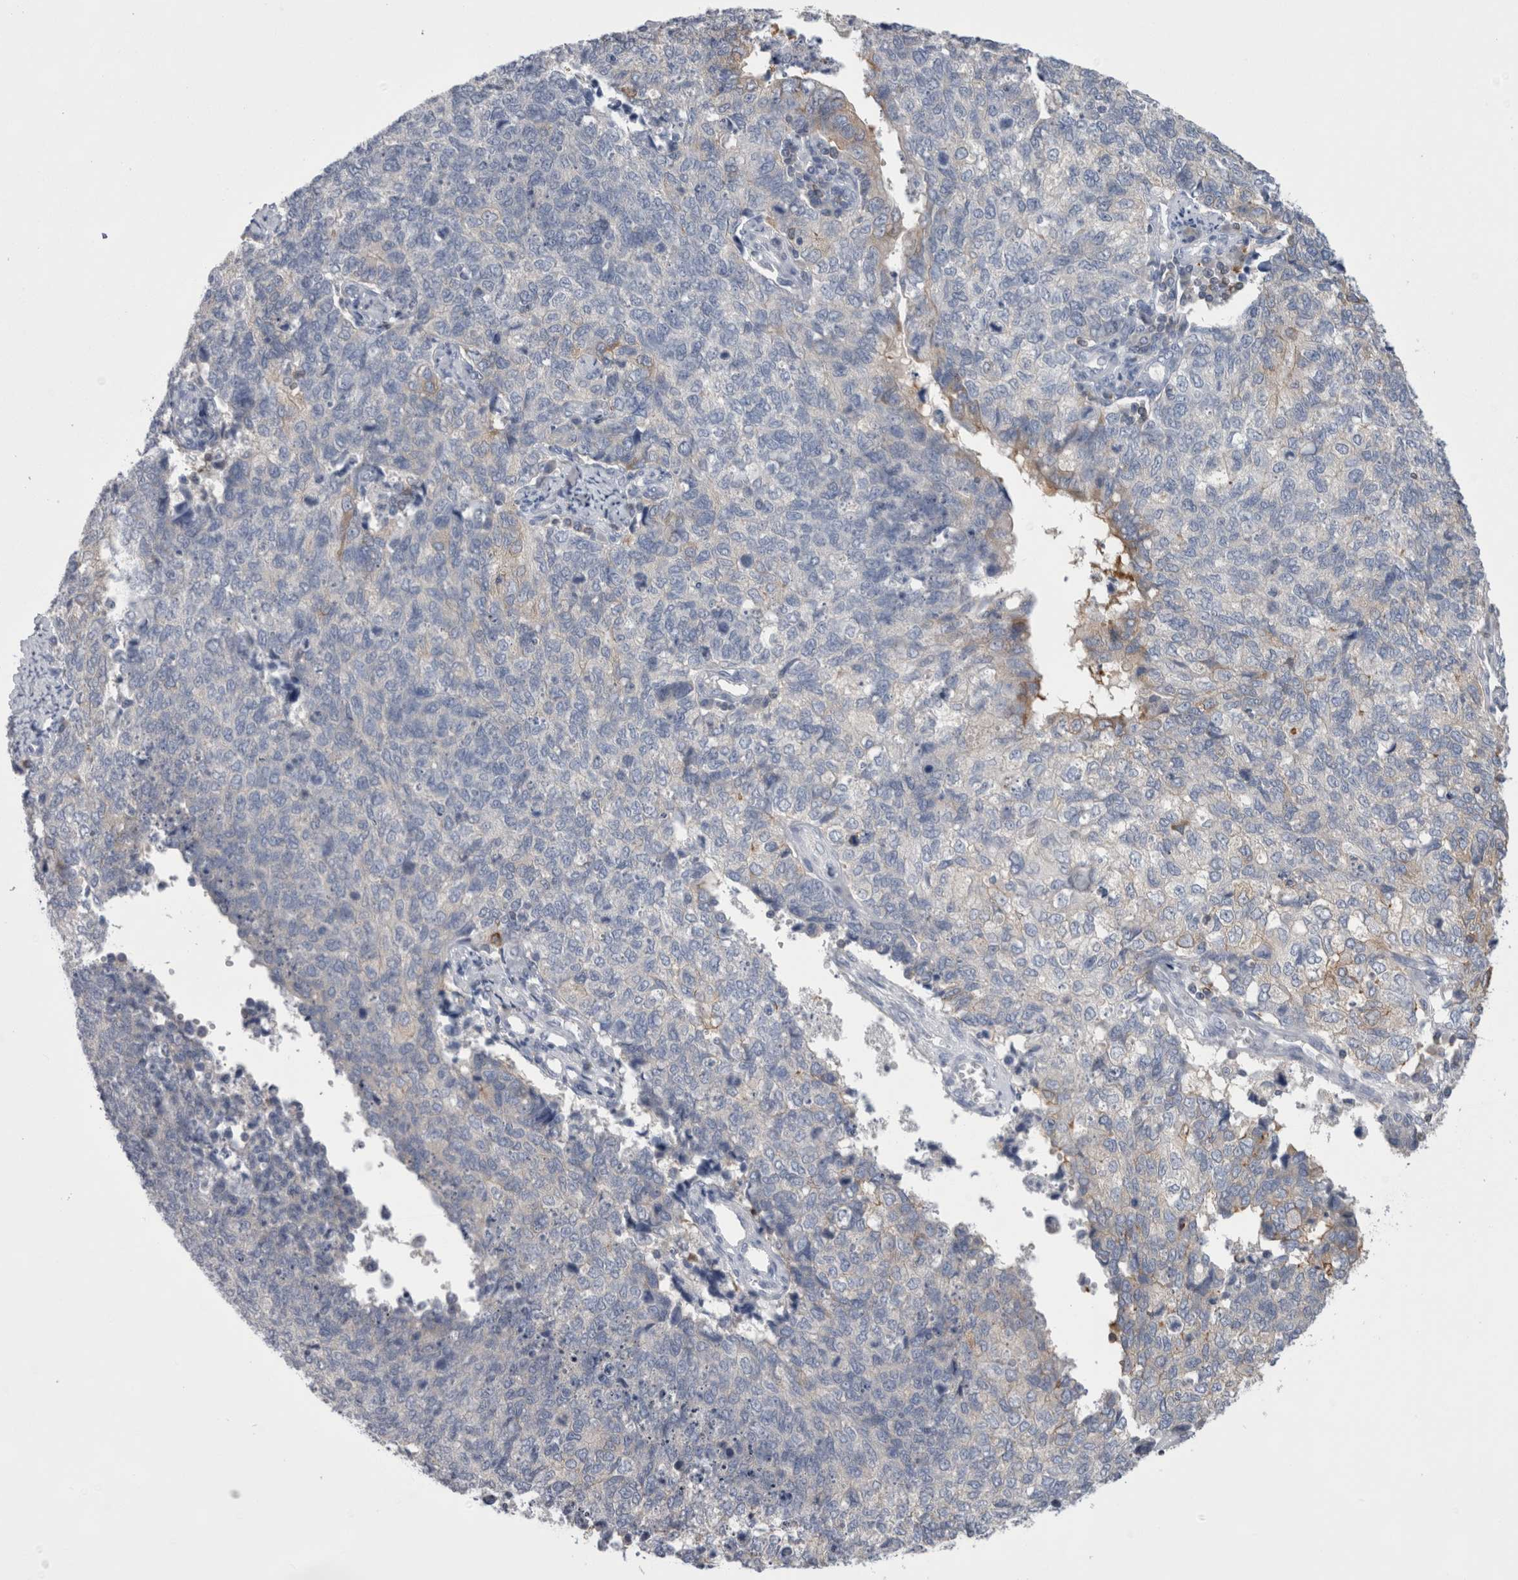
{"staining": {"intensity": "weak", "quantity": "<25%", "location": "cytoplasmic/membranous"}, "tissue": "cervical cancer", "cell_type": "Tumor cells", "image_type": "cancer", "snomed": [{"axis": "morphology", "description": "Squamous cell carcinoma, NOS"}, {"axis": "topography", "description": "Cervix"}], "caption": "Immunohistochemistry (IHC) micrograph of neoplastic tissue: human cervical squamous cell carcinoma stained with DAB (3,3'-diaminobenzidine) exhibits no significant protein expression in tumor cells. The staining is performed using DAB (3,3'-diaminobenzidine) brown chromogen with nuclei counter-stained in using hematoxylin.", "gene": "DCTN6", "patient": {"sex": "female", "age": 63}}